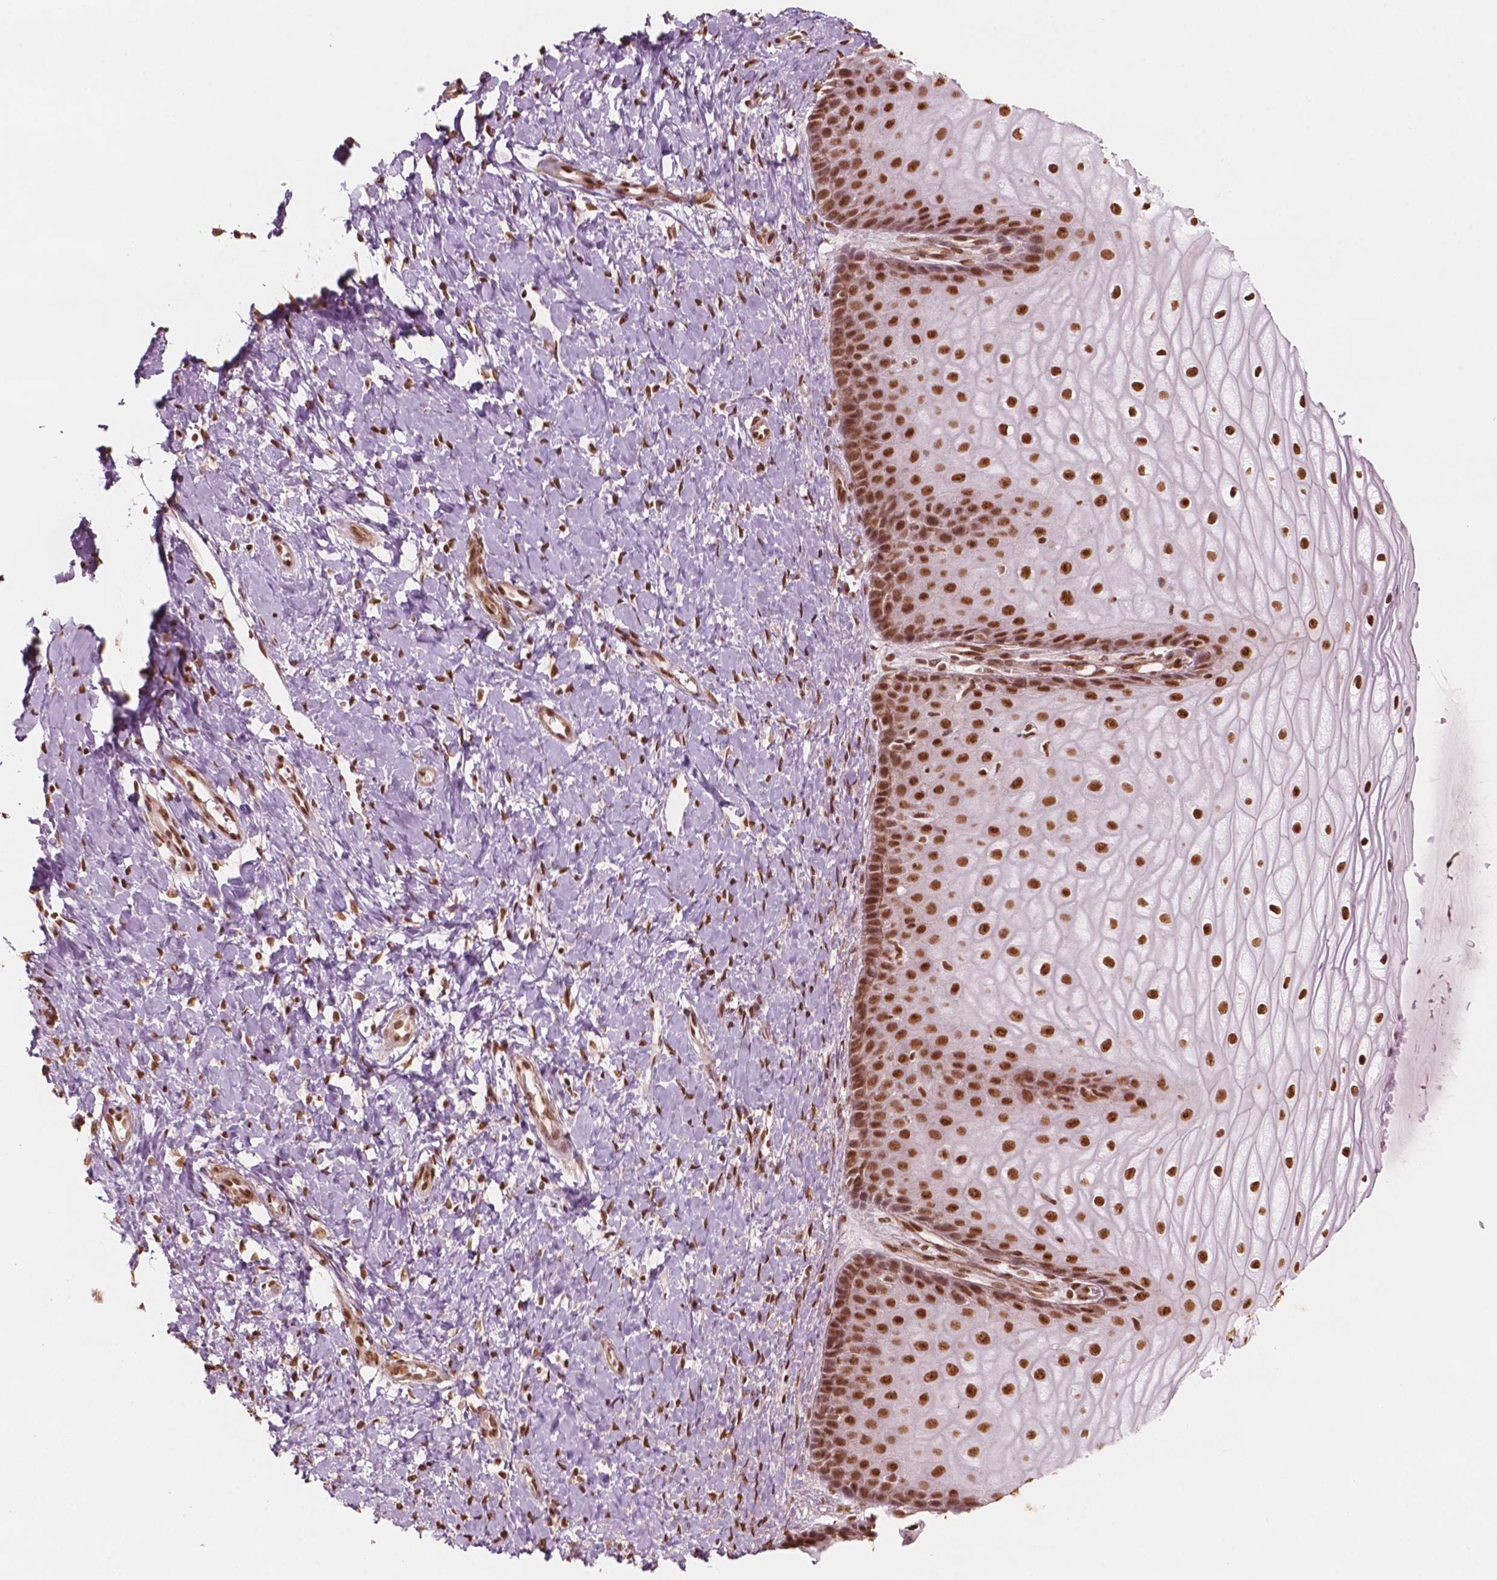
{"staining": {"intensity": "strong", "quantity": ">75%", "location": "nuclear"}, "tissue": "cervix", "cell_type": "Glandular cells", "image_type": "normal", "snomed": [{"axis": "morphology", "description": "Normal tissue, NOS"}, {"axis": "topography", "description": "Cervix"}], "caption": "Strong nuclear expression for a protein is appreciated in about >75% of glandular cells of benign cervix using IHC.", "gene": "GTF3C5", "patient": {"sex": "female", "age": 37}}